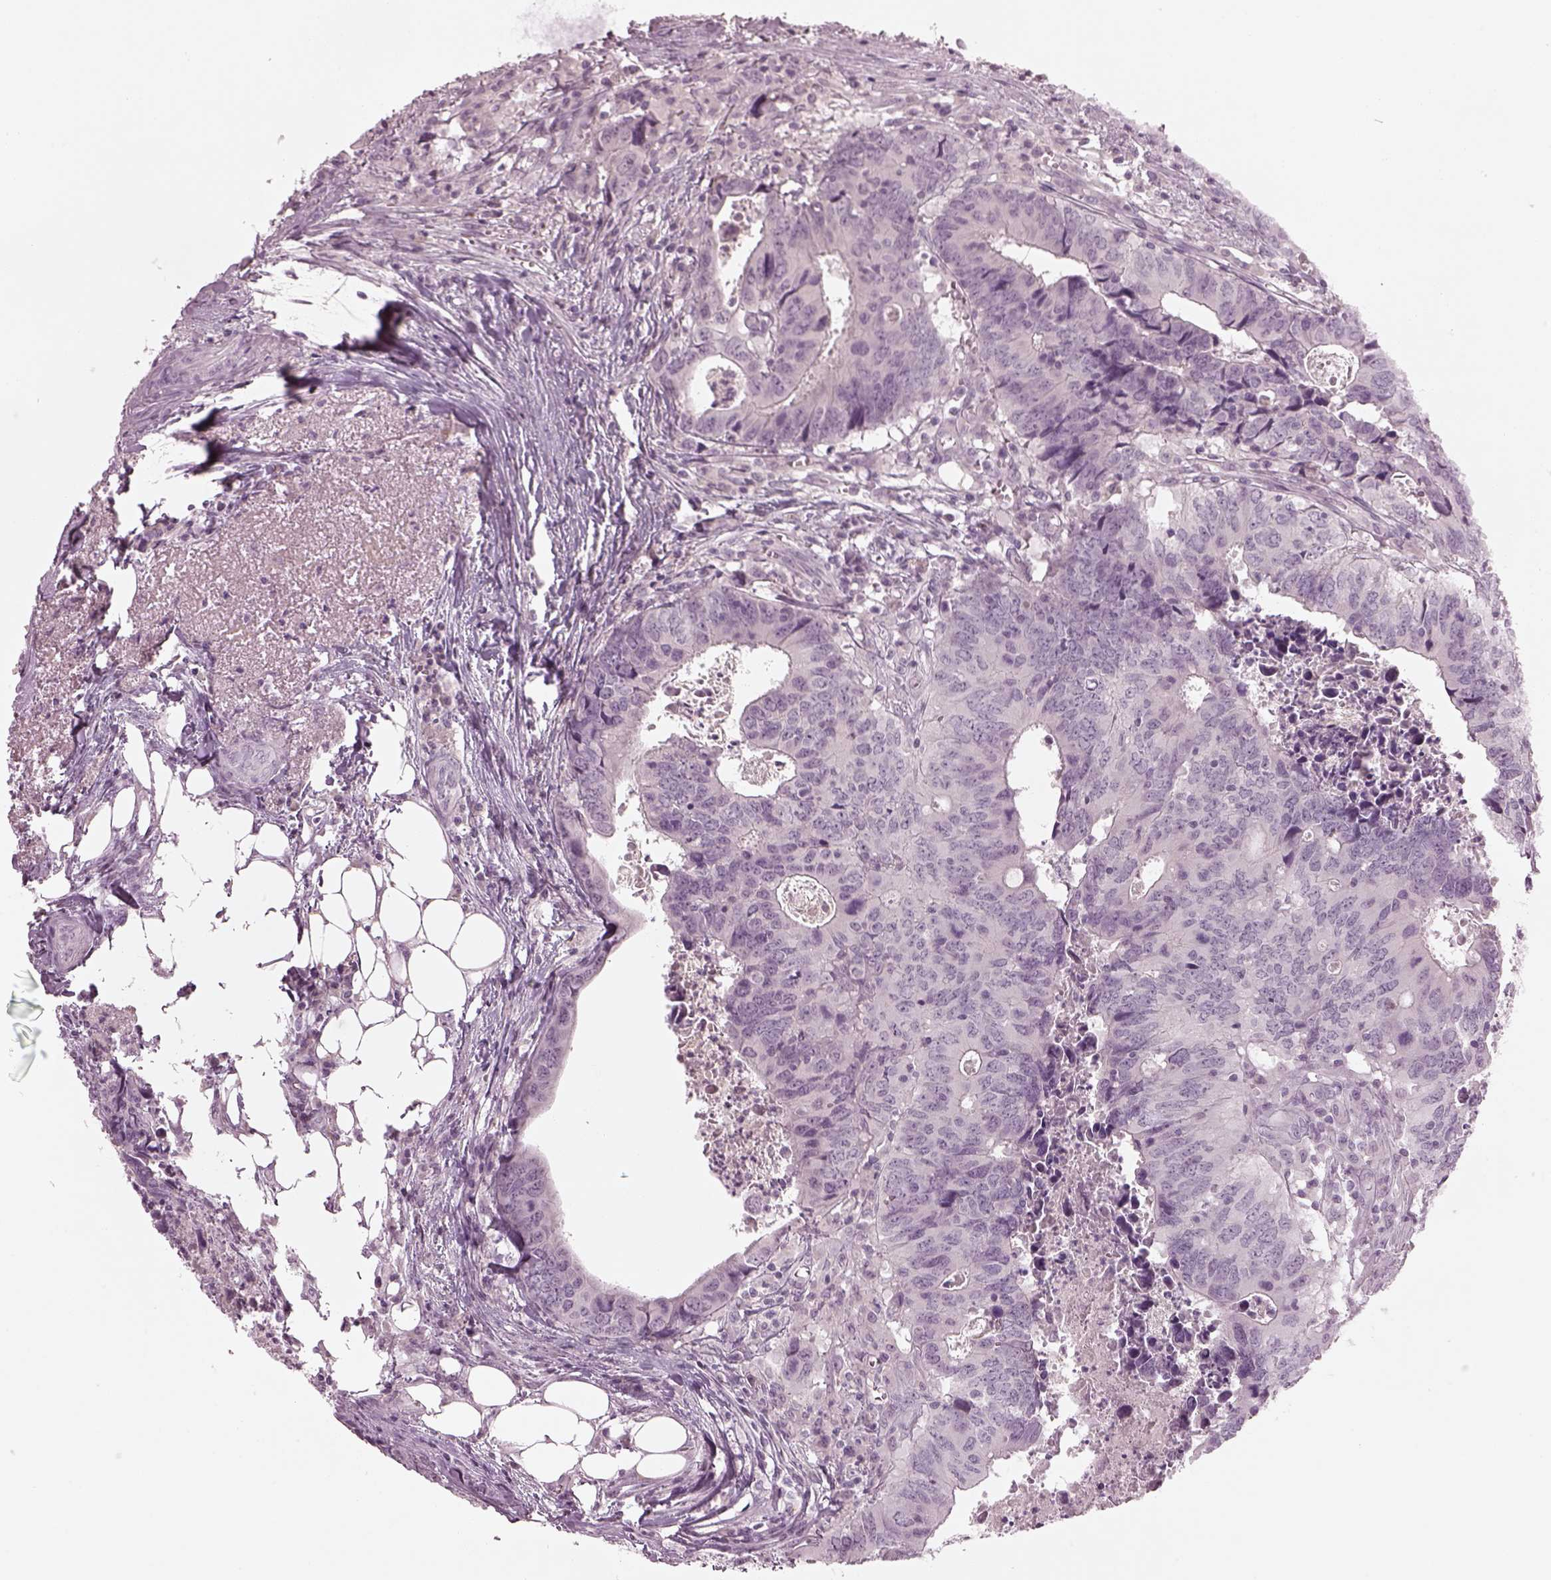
{"staining": {"intensity": "negative", "quantity": "none", "location": "none"}, "tissue": "colorectal cancer", "cell_type": "Tumor cells", "image_type": "cancer", "snomed": [{"axis": "morphology", "description": "Adenocarcinoma, NOS"}, {"axis": "topography", "description": "Colon"}], "caption": "A high-resolution micrograph shows immunohistochemistry staining of adenocarcinoma (colorectal), which demonstrates no significant expression in tumor cells.", "gene": "SPATA6L", "patient": {"sex": "female", "age": 82}}